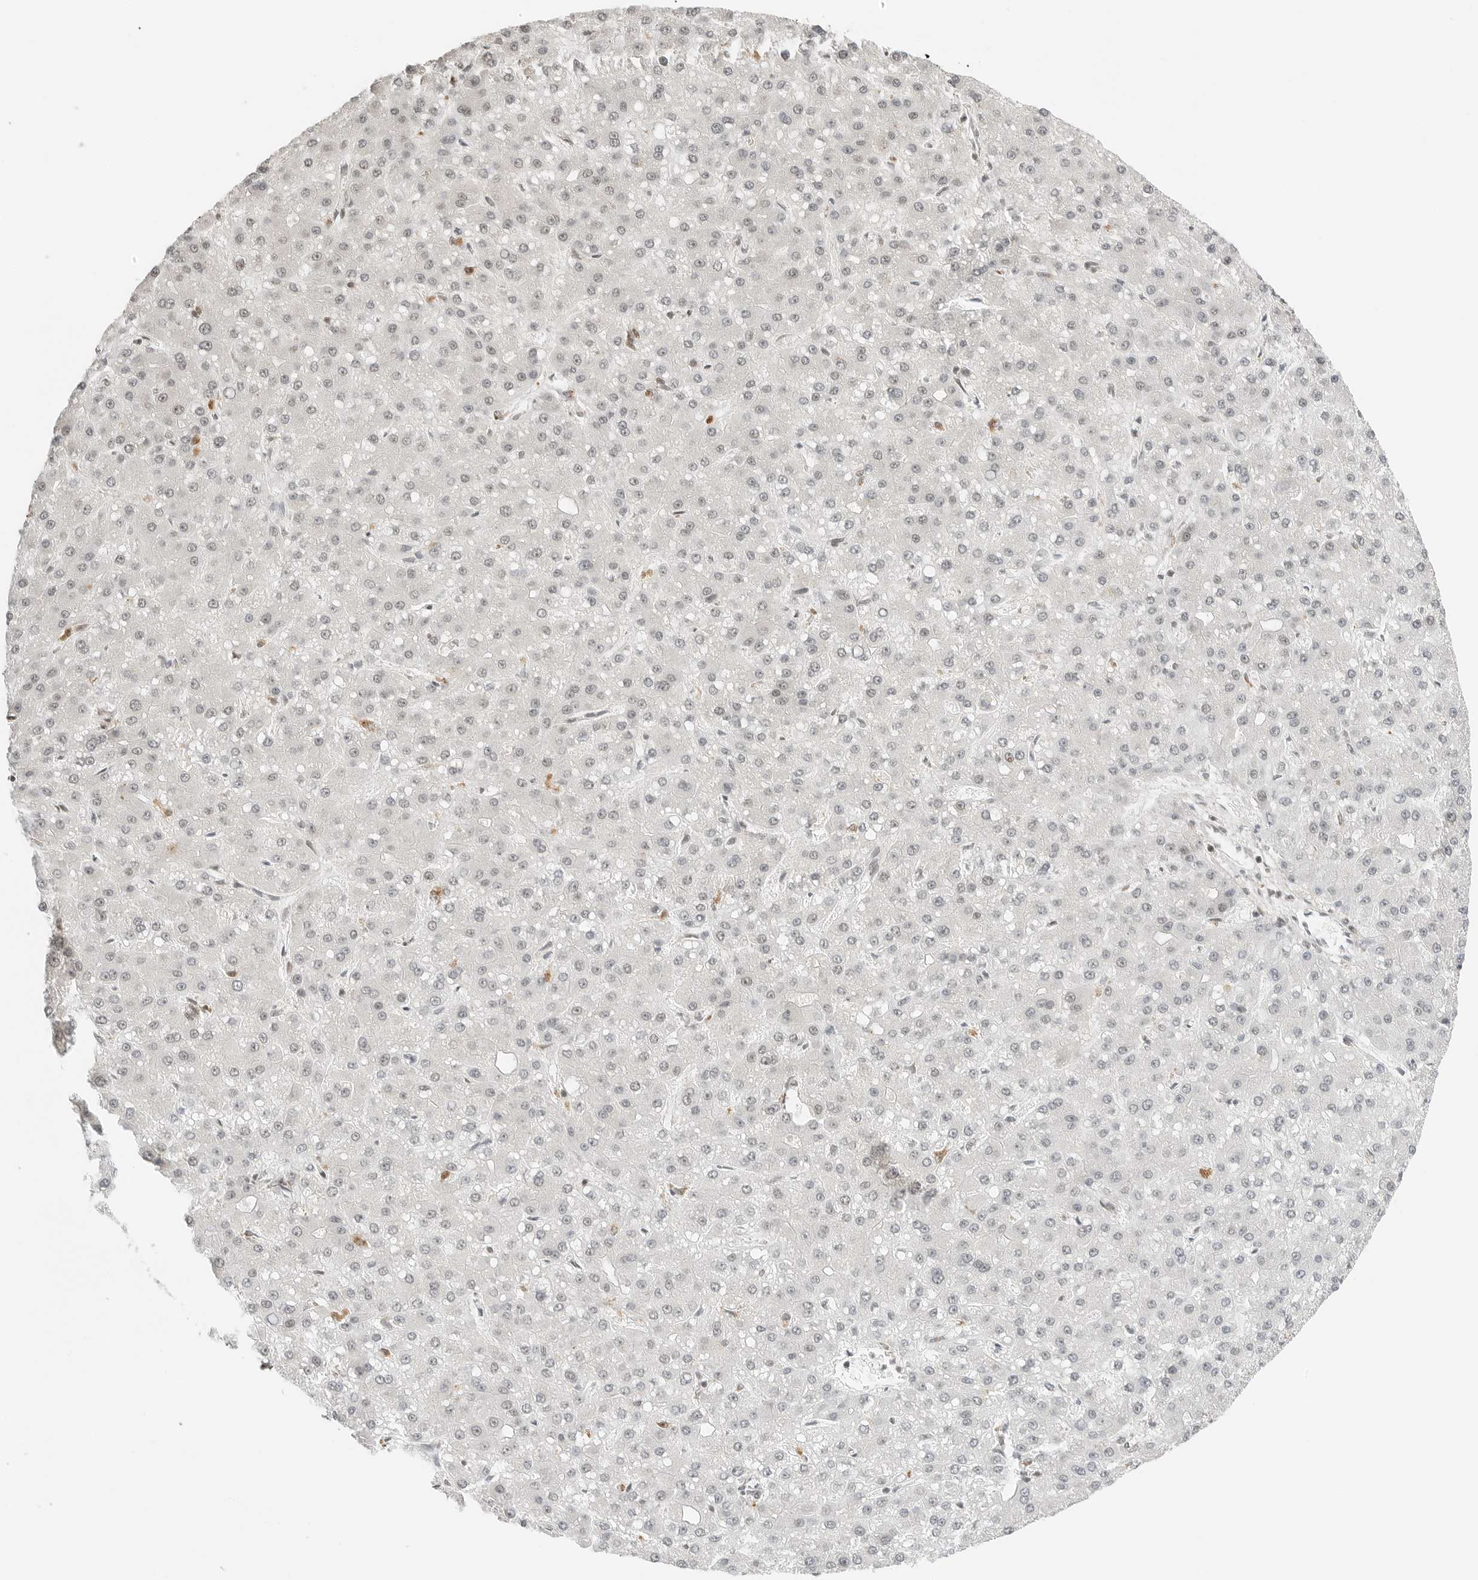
{"staining": {"intensity": "negative", "quantity": "none", "location": "none"}, "tissue": "liver cancer", "cell_type": "Tumor cells", "image_type": "cancer", "snomed": [{"axis": "morphology", "description": "Carcinoma, Hepatocellular, NOS"}, {"axis": "topography", "description": "Liver"}], "caption": "DAB (3,3'-diaminobenzidine) immunohistochemical staining of liver cancer demonstrates no significant staining in tumor cells.", "gene": "CRTC2", "patient": {"sex": "male", "age": 67}}